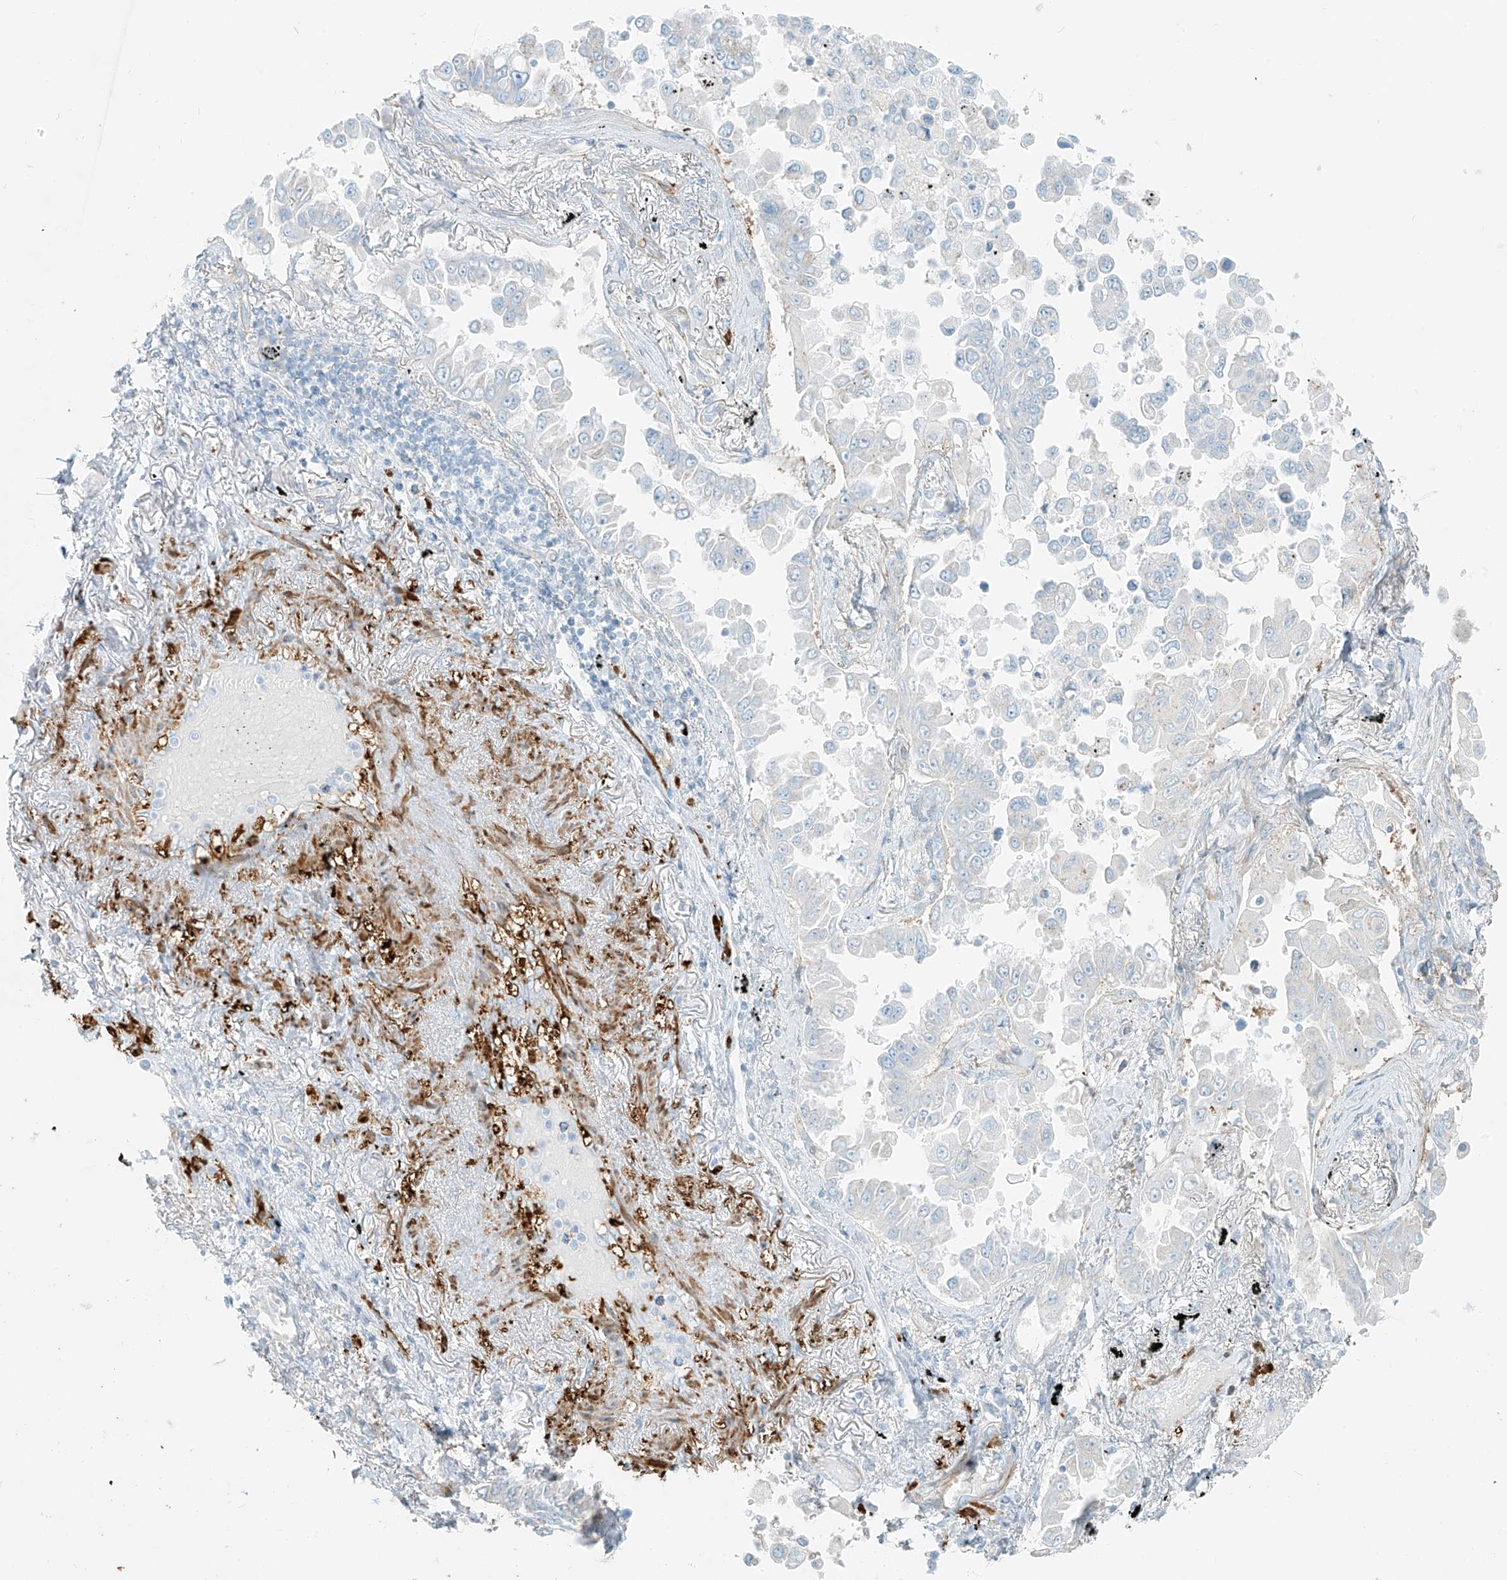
{"staining": {"intensity": "negative", "quantity": "none", "location": "none"}, "tissue": "lung cancer", "cell_type": "Tumor cells", "image_type": "cancer", "snomed": [{"axis": "morphology", "description": "Adenocarcinoma, NOS"}, {"axis": "topography", "description": "Lung"}], "caption": "High magnification brightfield microscopy of lung cancer (adenocarcinoma) stained with DAB (3,3'-diaminobenzidine) (brown) and counterstained with hematoxylin (blue): tumor cells show no significant expression.", "gene": "SMCP", "patient": {"sex": "female", "age": 67}}